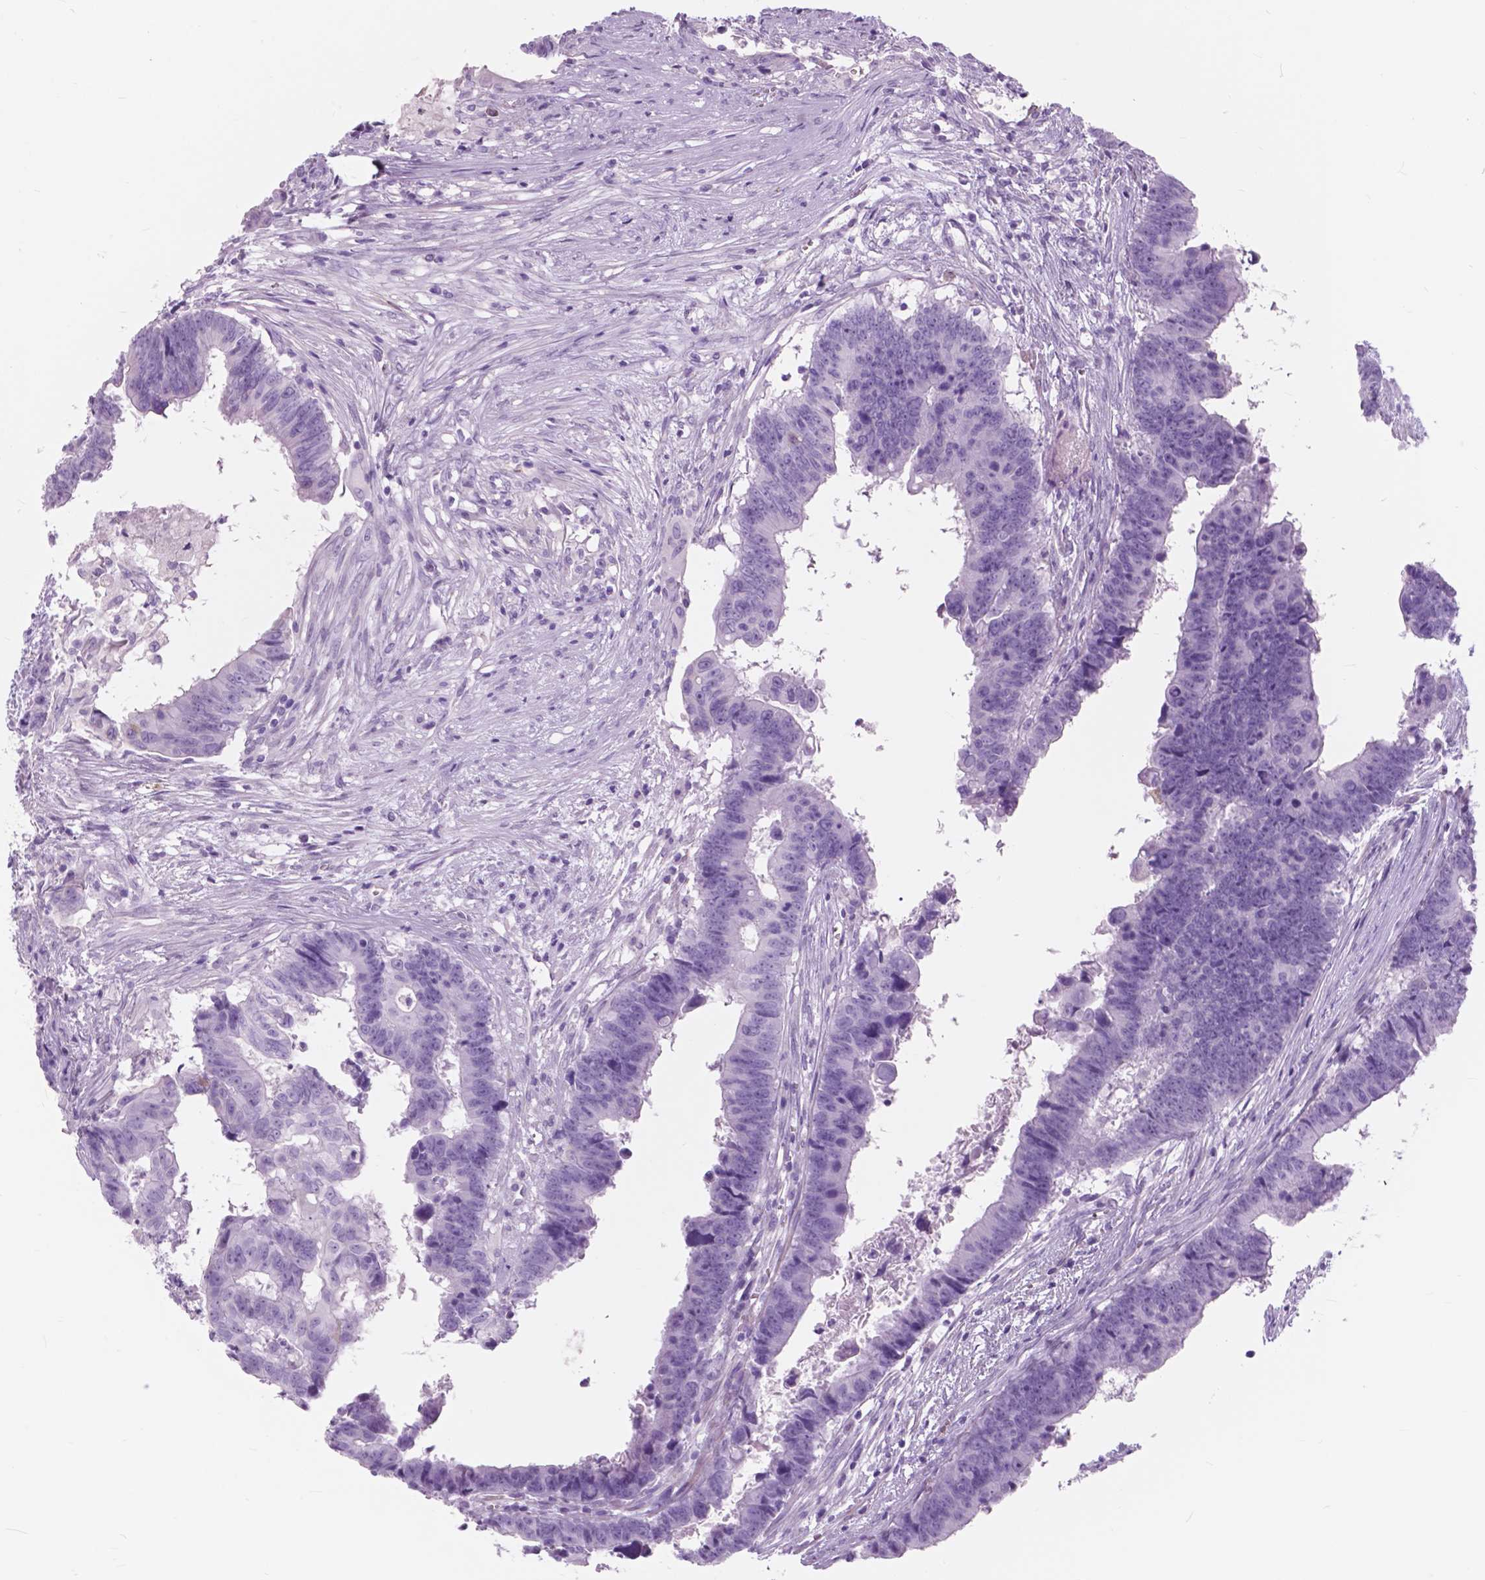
{"staining": {"intensity": "negative", "quantity": "none", "location": "none"}, "tissue": "colorectal cancer", "cell_type": "Tumor cells", "image_type": "cancer", "snomed": [{"axis": "morphology", "description": "Adenocarcinoma, NOS"}, {"axis": "topography", "description": "Colon"}], "caption": "Immunohistochemical staining of adenocarcinoma (colorectal) demonstrates no significant positivity in tumor cells.", "gene": "FXYD2", "patient": {"sex": "female", "age": 82}}